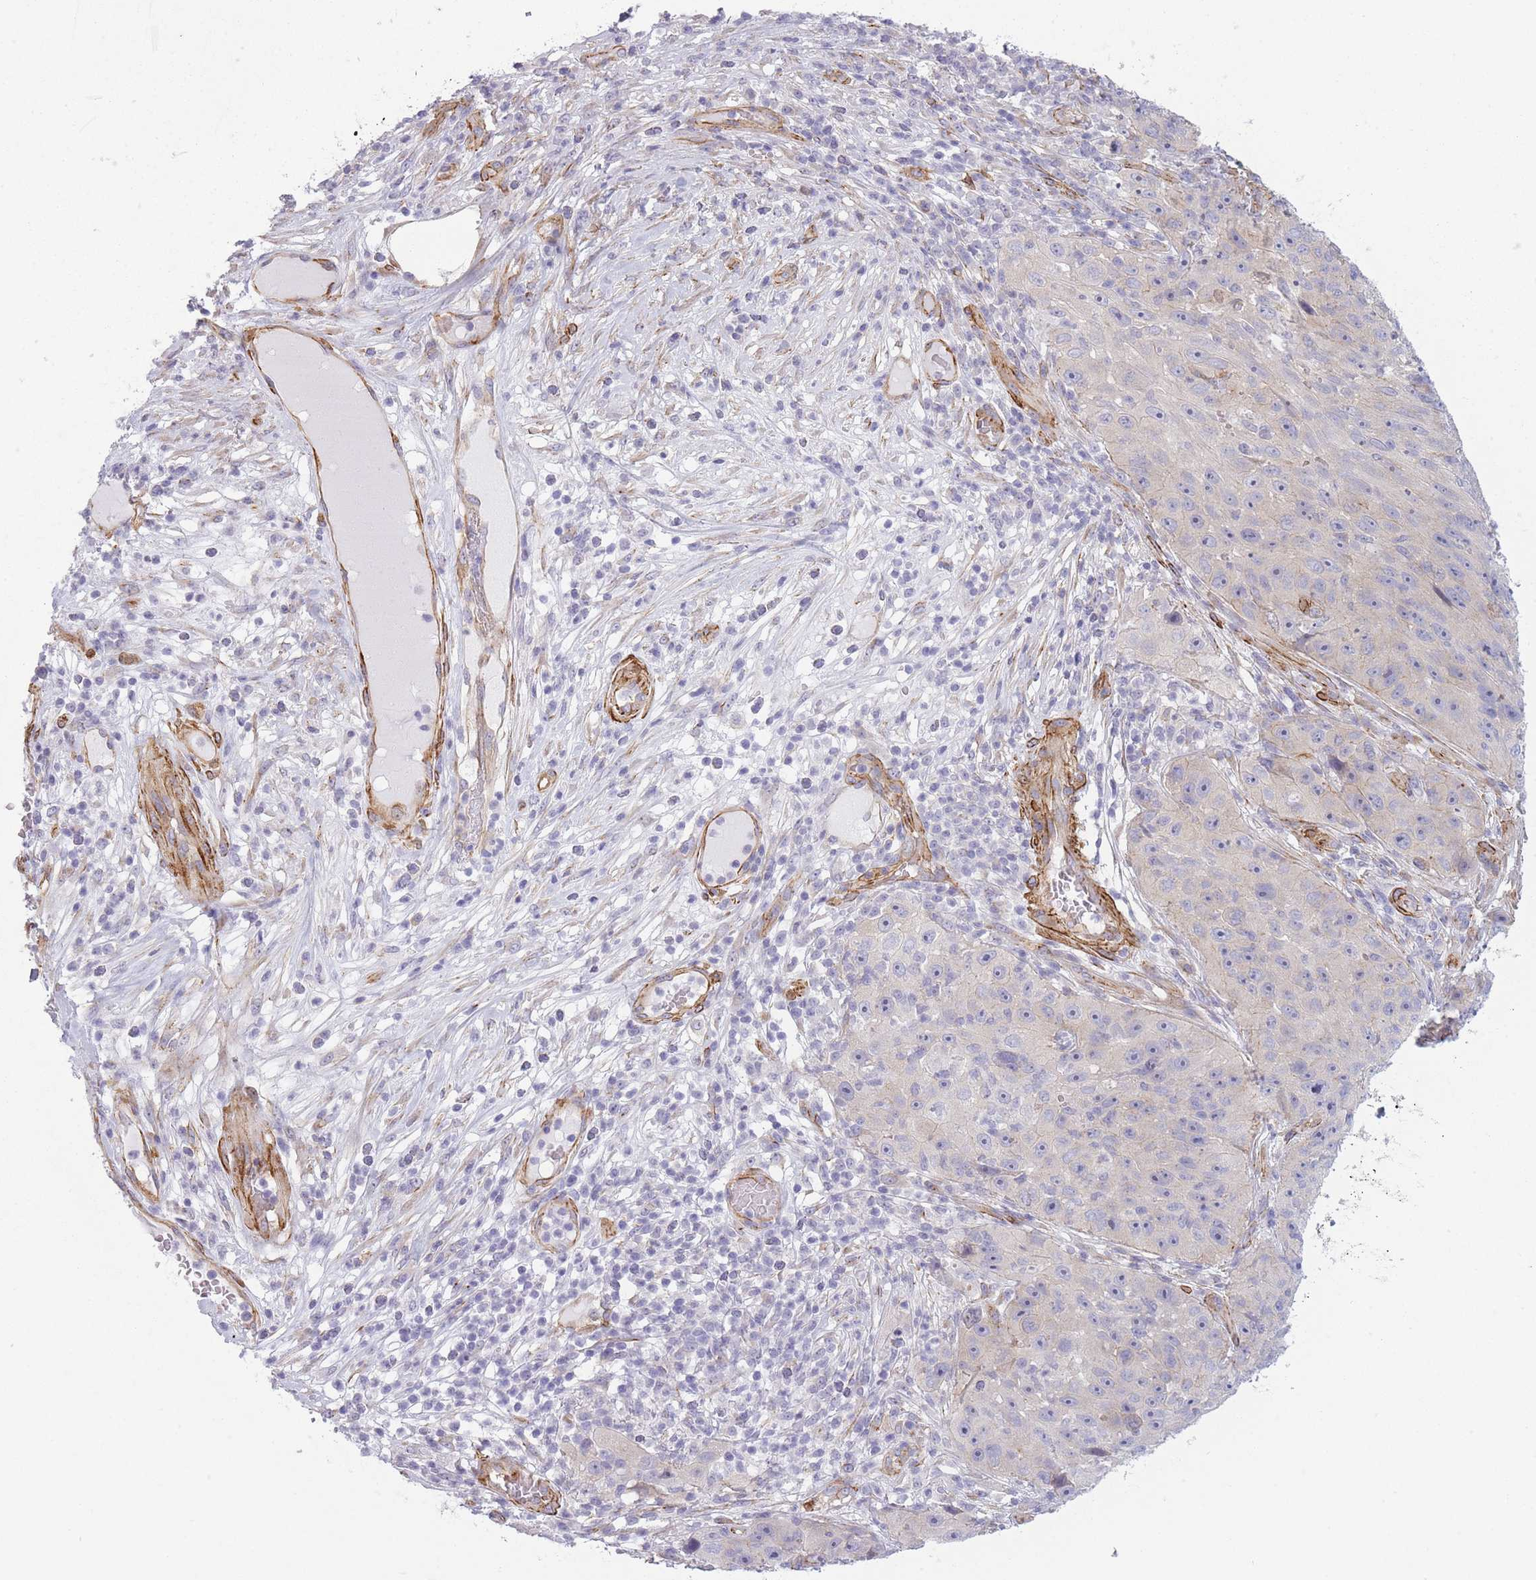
{"staining": {"intensity": "negative", "quantity": "none", "location": "none"}, "tissue": "skin cancer", "cell_type": "Tumor cells", "image_type": "cancer", "snomed": [{"axis": "morphology", "description": "Squamous cell carcinoma, NOS"}, {"axis": "topography", "description": "Skin"}], "caption": "IHC photomicrograph of human skin squamous cell carcinoma stained for a protein (brown), which shows no positivity in tumor cells. (Brightfield microscopy of DAB immunohistochemistry at high magnification).", "gene": "OR6B3", "patient": {"sex": "female", "age": 87}}